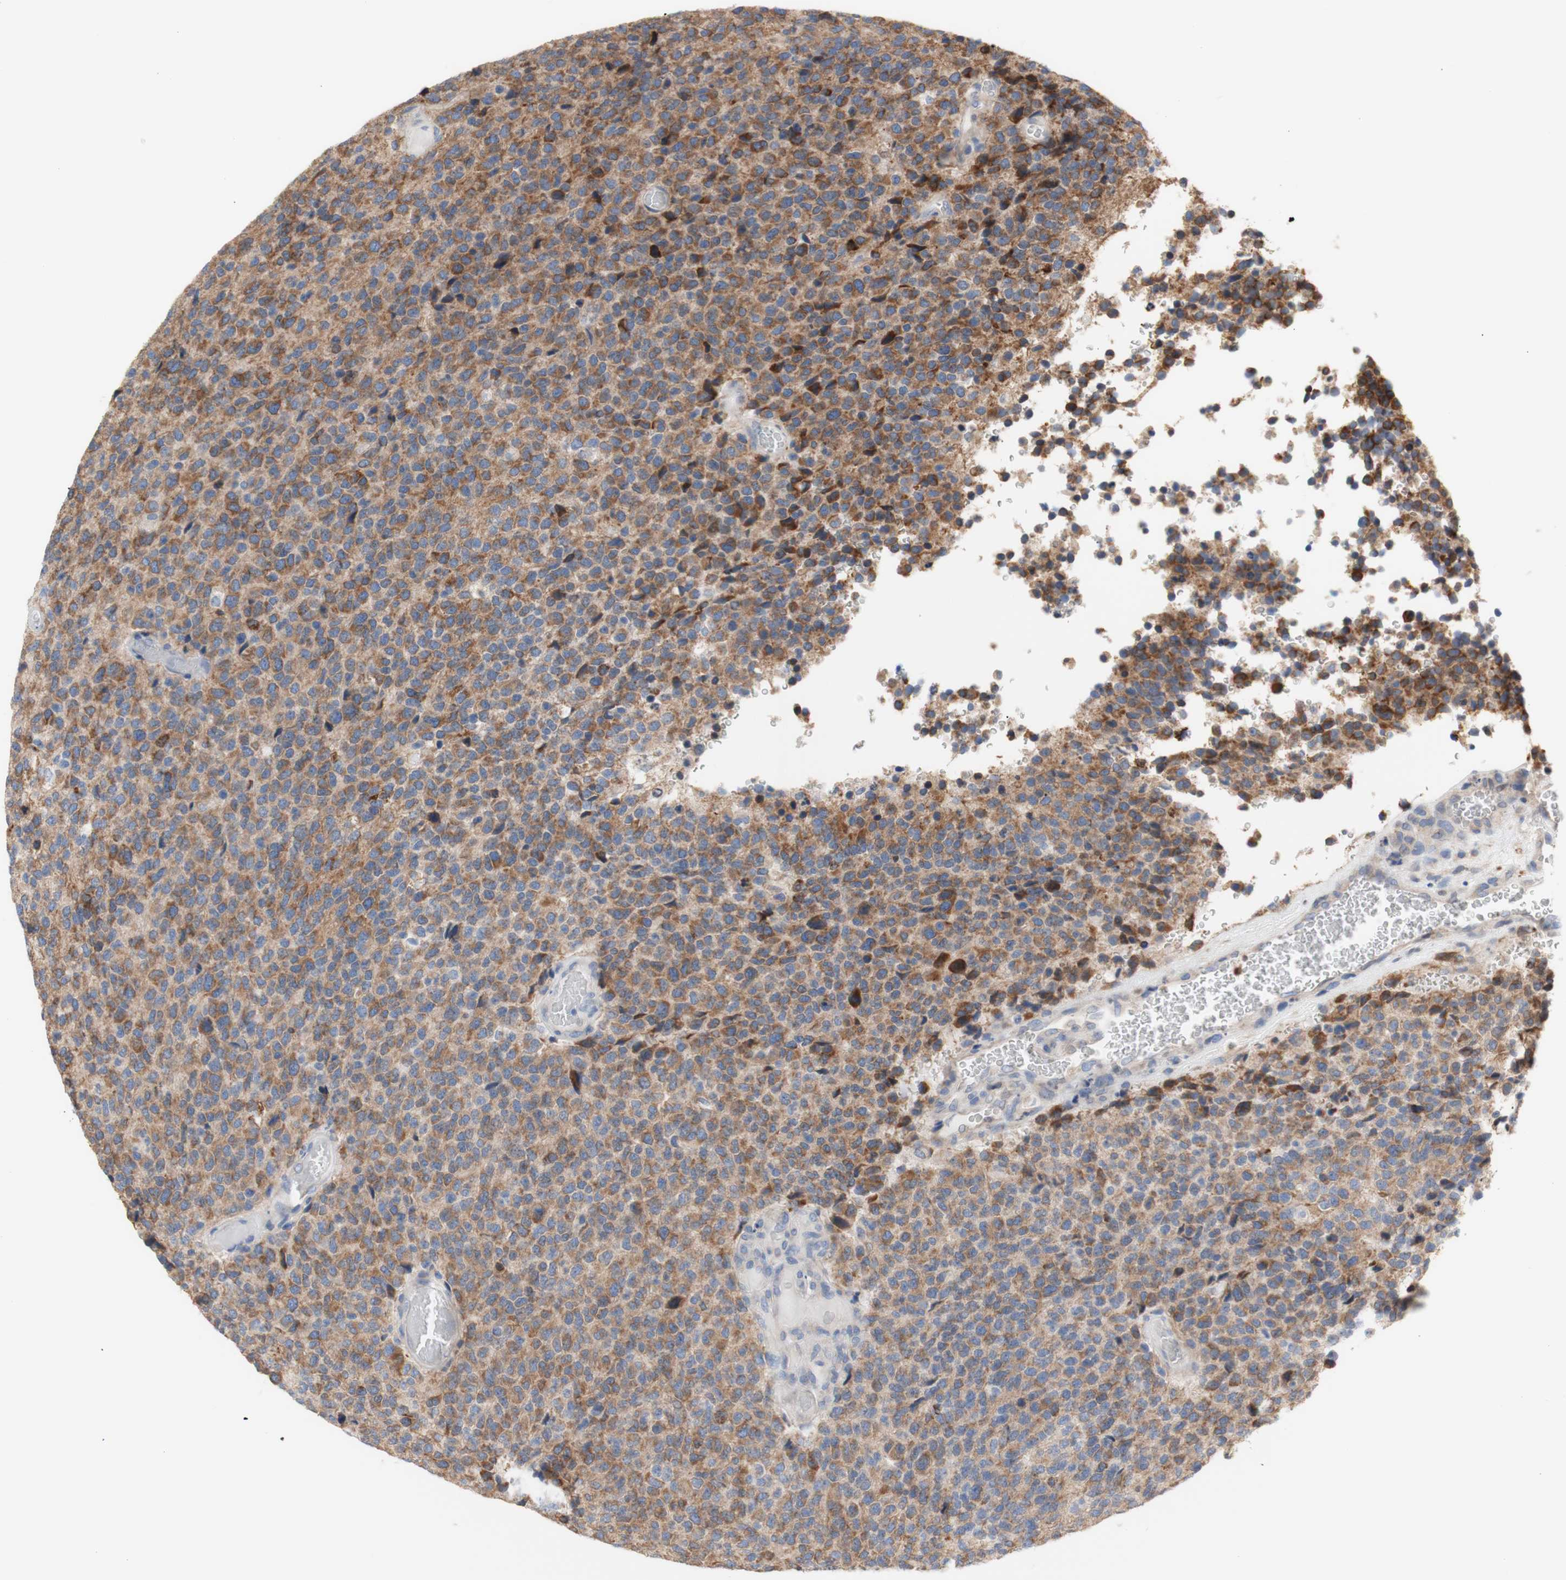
{"staining": {"intensity": "moderate", "quantity": ">75%", "location": "cytoplasmic/membranous"}, "tissue": "glioma", "cell_type": "Tumor cells", "image_type": "cancer", "snomed": [{"axis": "morphology", "description": "Glioma, malignant, High grade"}, {"axis": "topography", "description": "pancreas cauda"}], "caption": "High-power microscopy captured an immunohistochemistry (IHC) micrograph of glioma, revealing moderate cytoplasmic/membranous expression in about >75% of tumor cells.", "gene": "ERLIN1", "patient": {"sex": "male", "age": 60}}